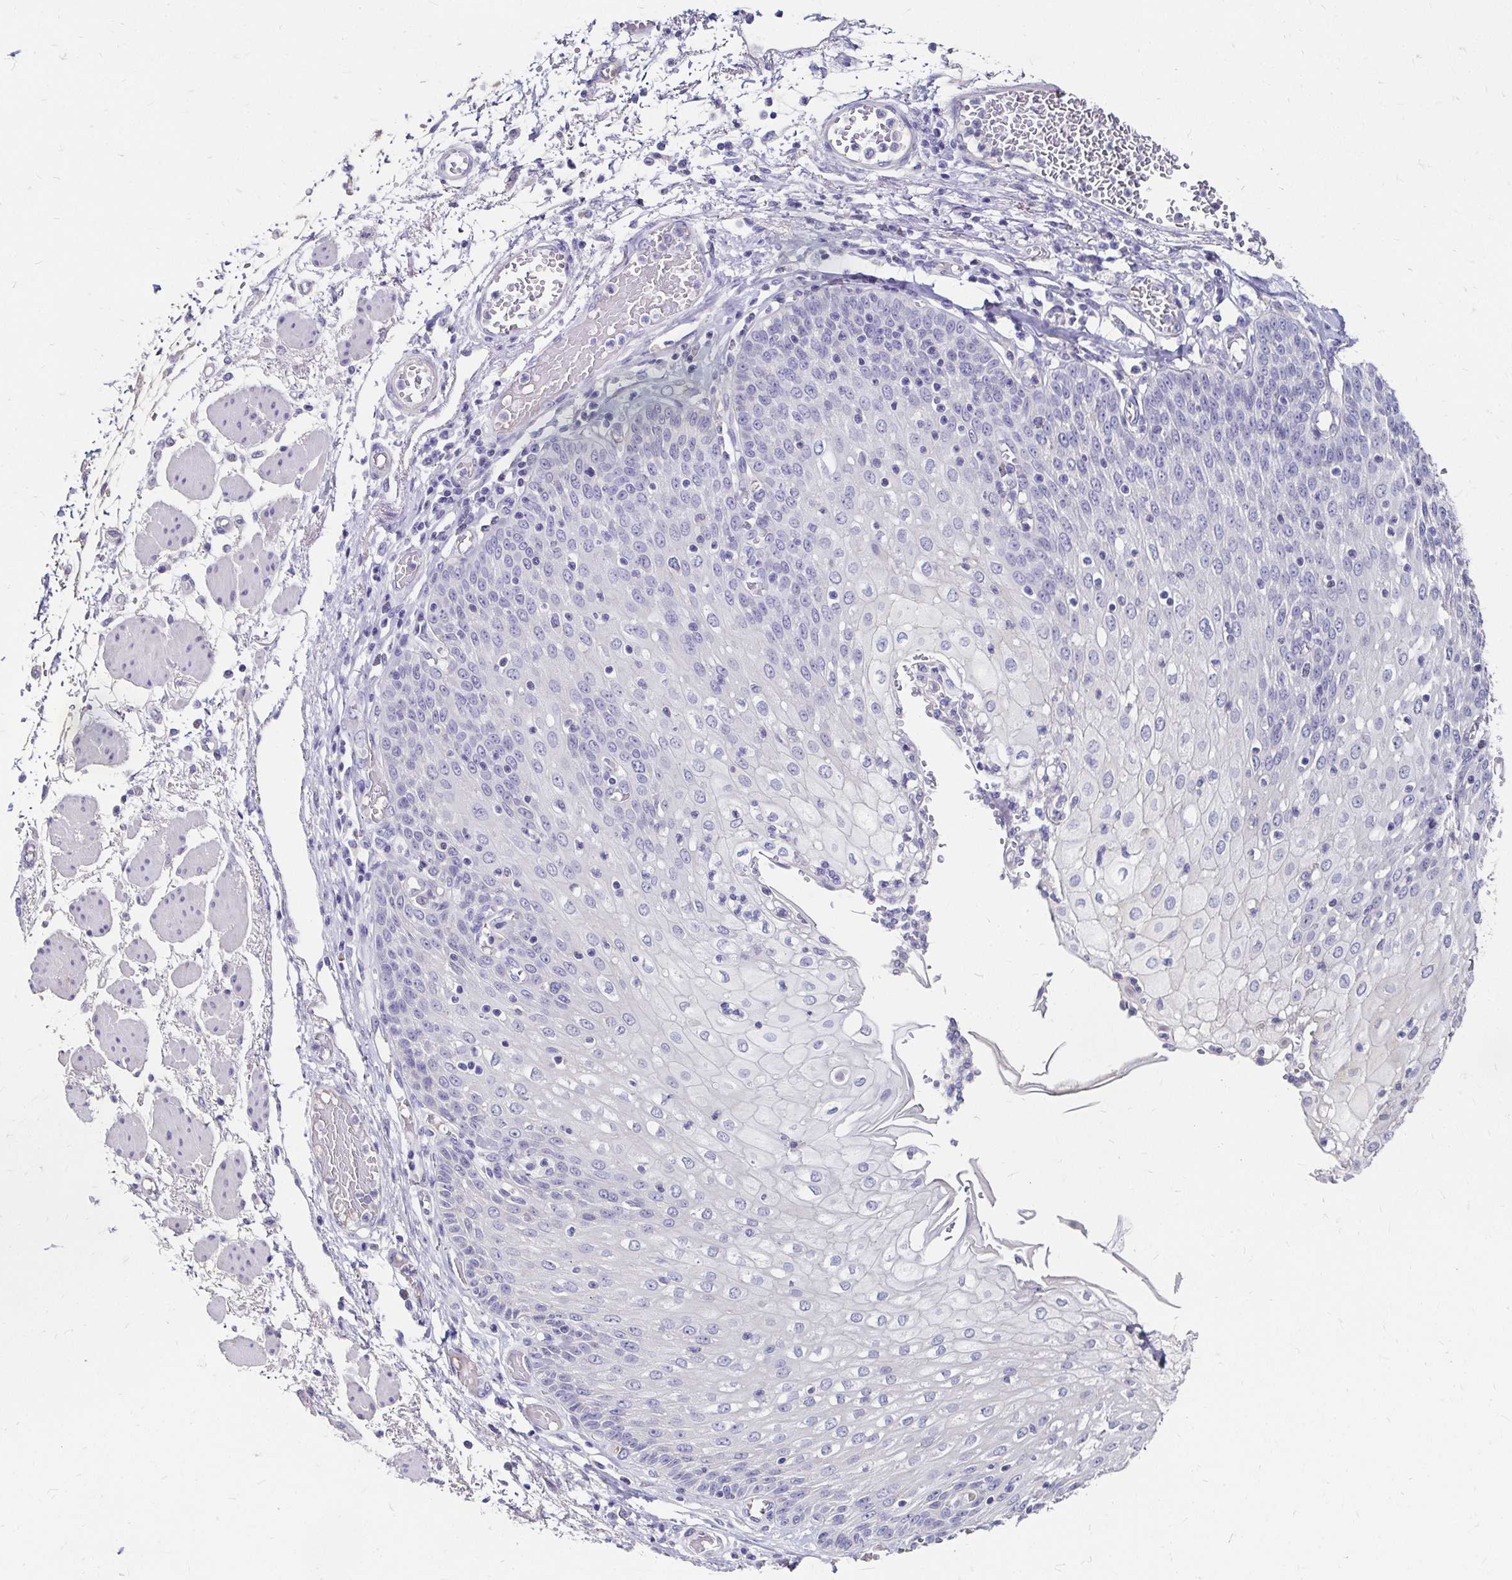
{"staining": {"intensity": "negative", "quantity": "none", "location": "none"}, "tissue": "esophagus", "cell_type": "Squamous epithelial cells", "image_type": "normal", "snomed": [{"axis": "morphology", "description": "Normal tissue, NOS"}, {"axis": "morphology", "description": "Adenocarcinoma, NOS"}, {"axis": "topography", "description": "Esophagus"}], "caption": "Immunohistochemistry (IHC) of normal human esophagus demonstrates no expression in squamous epithelial cells.", "gene": "SCG3", "patient": {"sex": "male", "age": 81}}